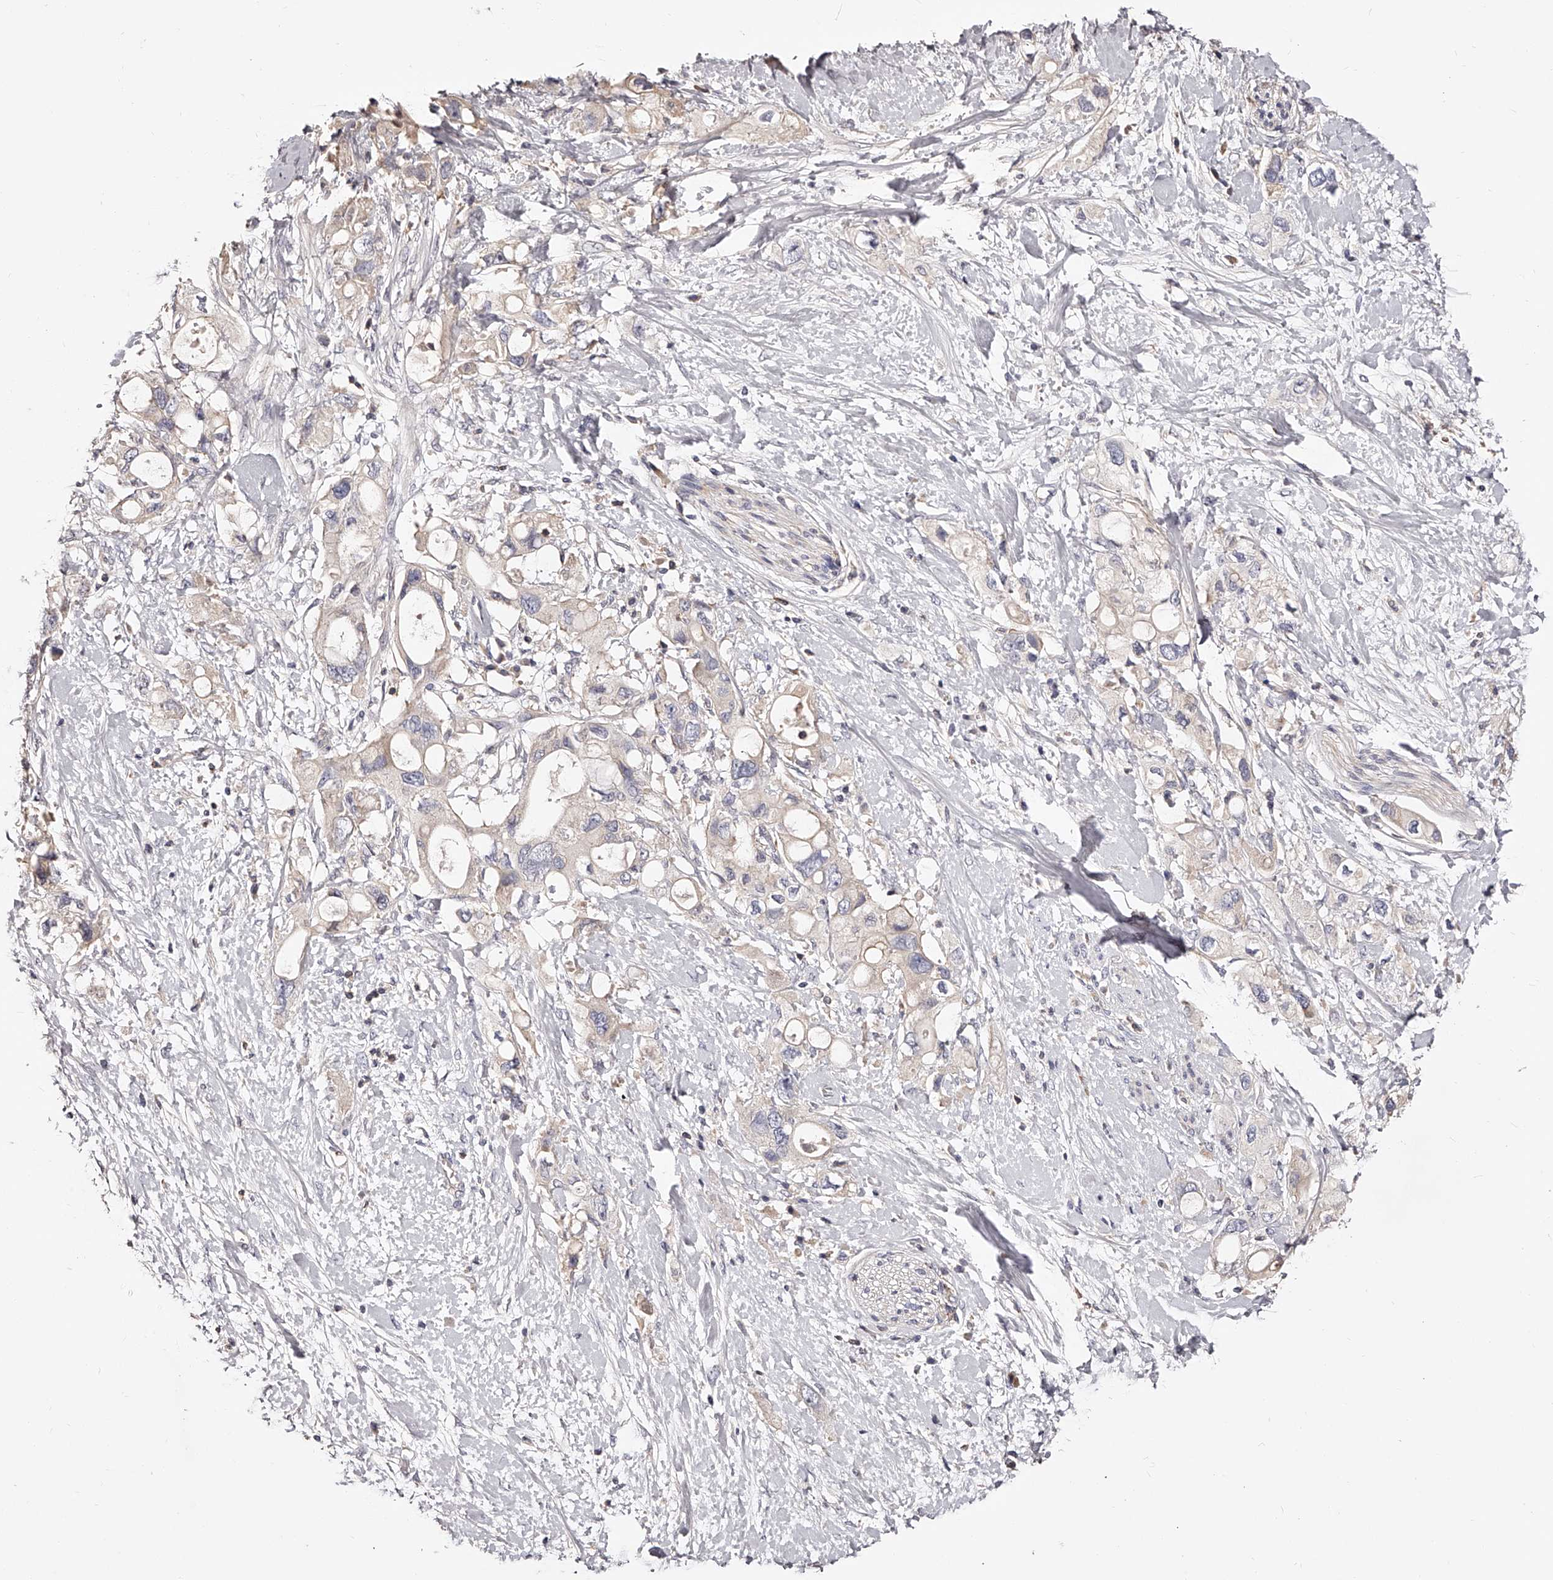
{"staining": {"intensity": "negative", "quantity": "none", "location": "none"}, "tissue": "pancreatic cancer", "cell_type": "Tumor cells", "image_type": "cancer", "snomed": [{"axis": "morphology", "description": "Adenocarcinoma, NOS"}, {"axis": "topography", "description": "Pancreas"}], "caption": "High magnification brightfield microscopy of pancreatic cancer stained with DAB (3,3'-diaminobenzidine) (brown) and counterstained with hematoxylin (blue): tumor cells show no significant positivity. (DAB immunohistochemistry with hematoxylin counter stain).", "gene": "PHACTR1", "patient": {"sex": "female", "age": 56}}